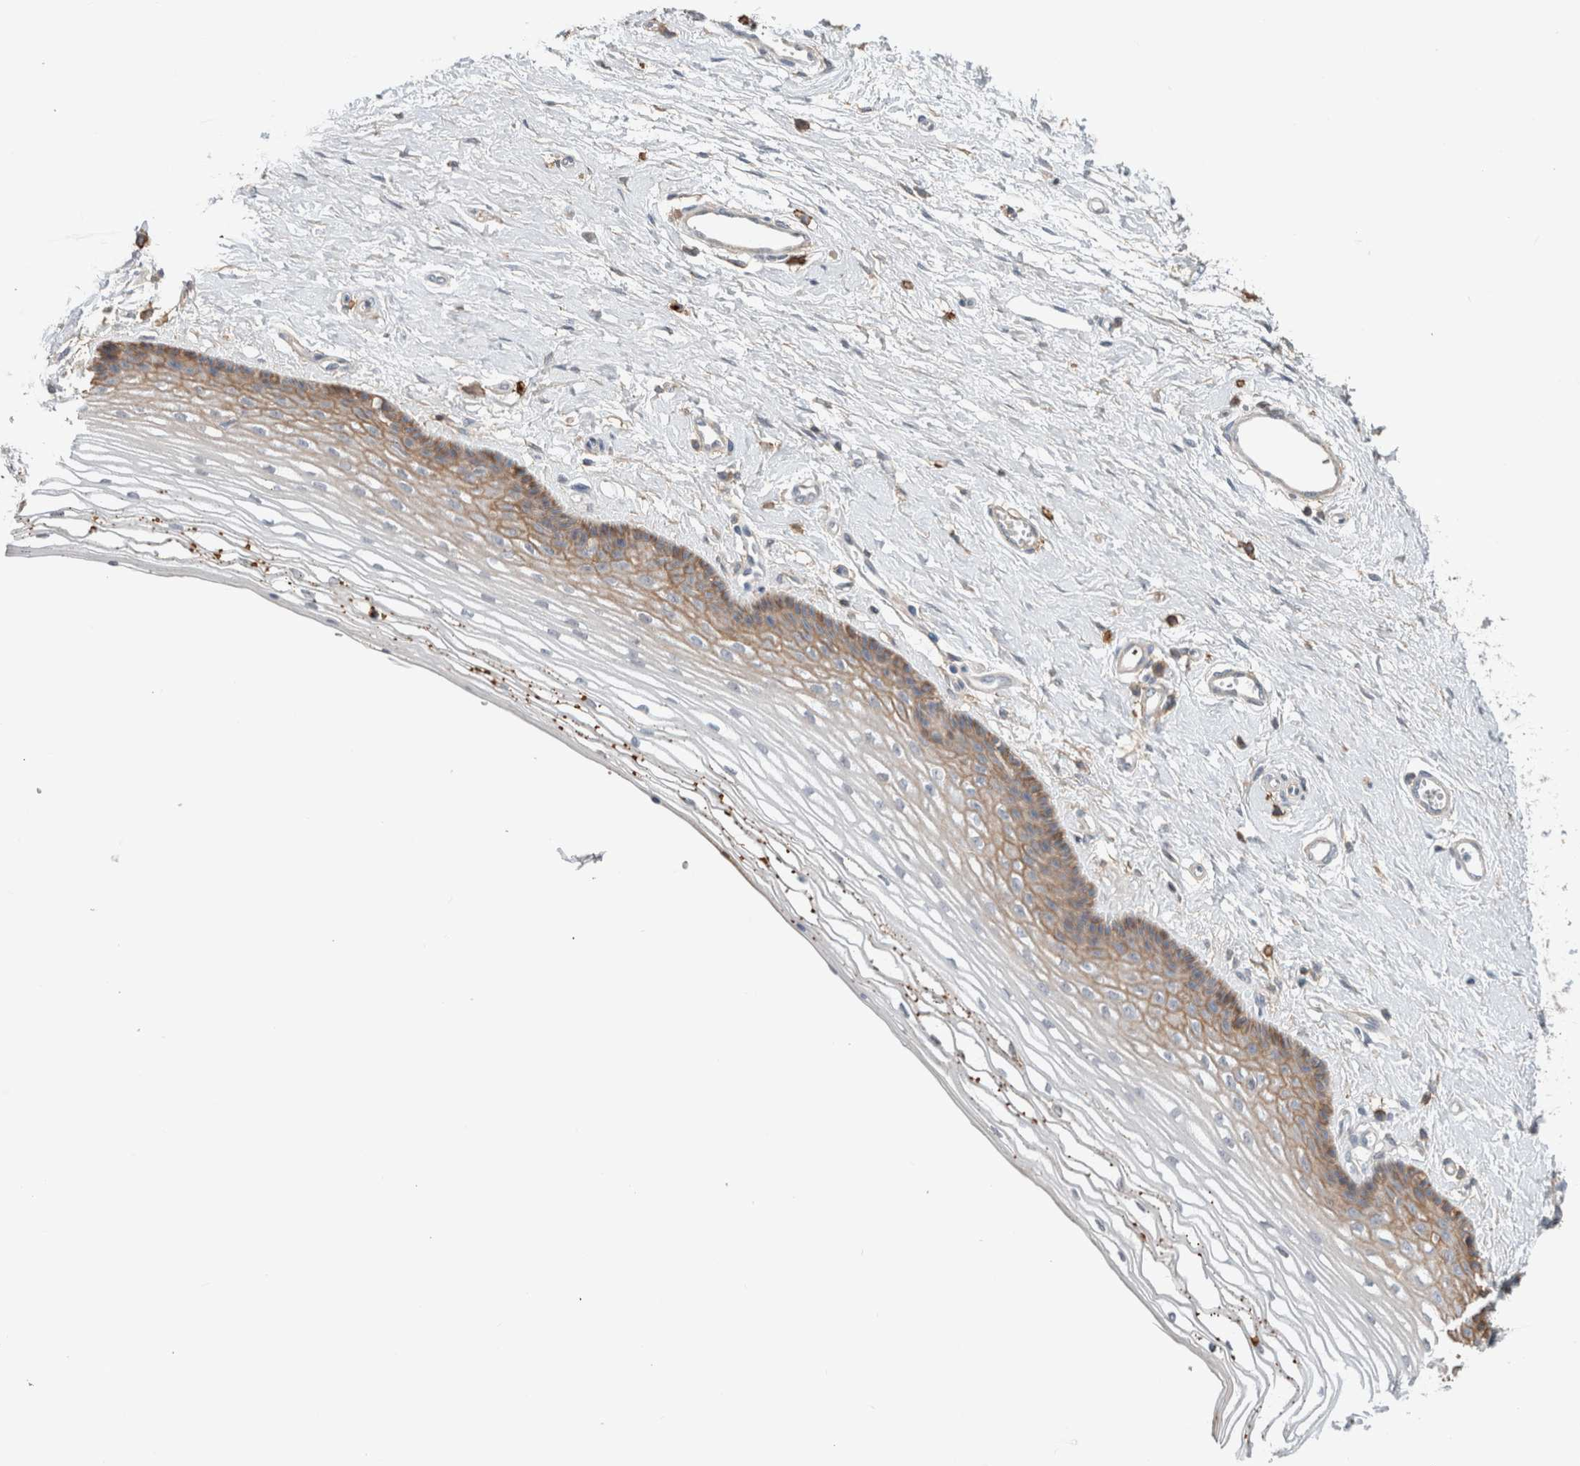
{"staining": {"intensity": "moderate", "quantity": "25%-75%", "location": "cytoplasmic/membranous"}, "tissue": "vagina", "cell_type": "Squamous epithelial cells", "image_type": "normal", "snomed": [{"axis": "morphology", "description": "Normal tissue, NOS"}, {"axis": "topography", "description": "Vagina"}], "caption": "The micrograph reveals immunohistochemical staining of benign vagina. There is moderate cytoplasmic/membranous expression is appreciated in approximately 25%-75% of squamous epithelial cells.", "gene": "ERCC6L2", "patient": {"sex": "female", "age": 46}}